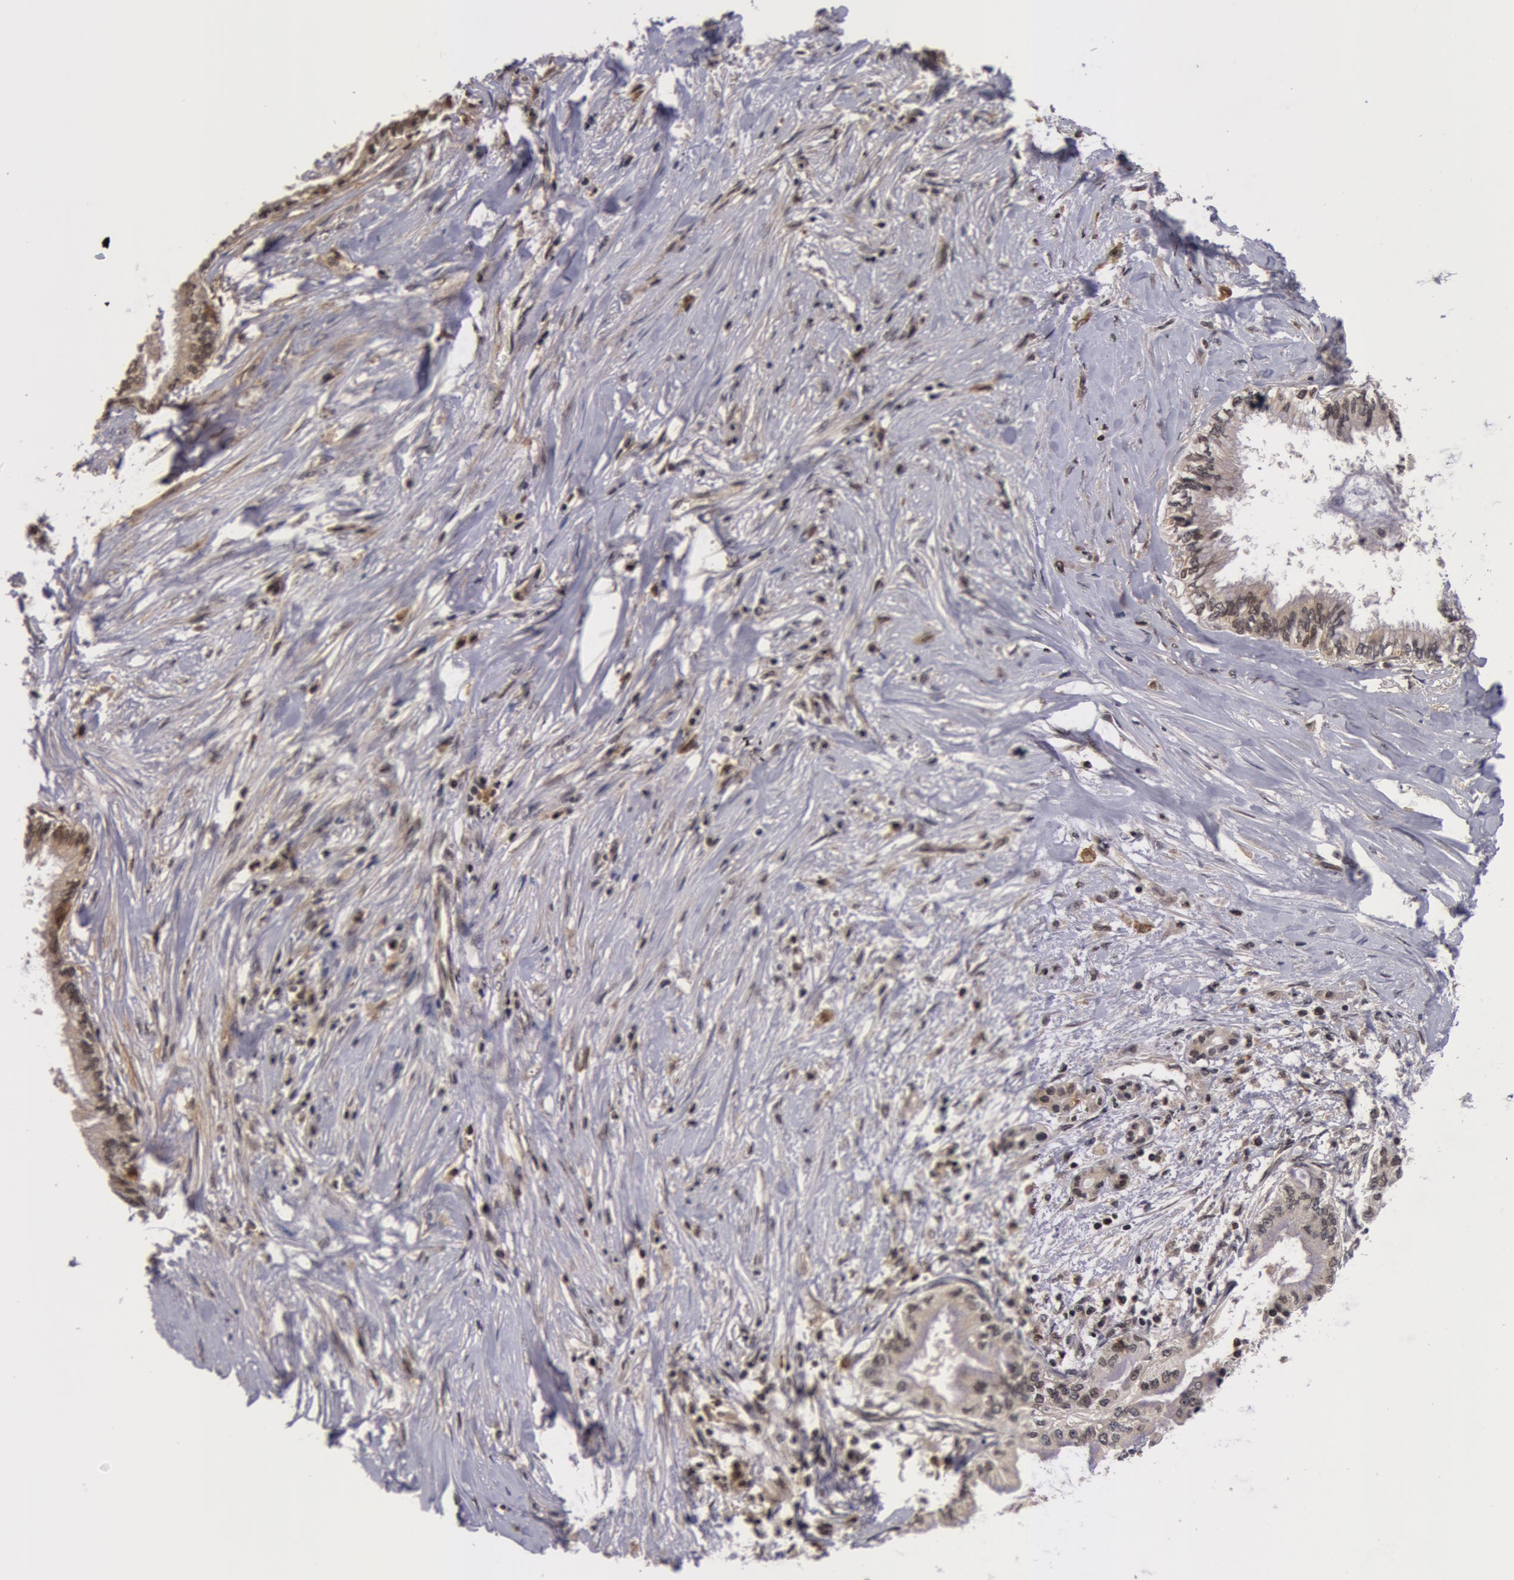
{"staining": {"intensity": "weak", "quantity": "<25%", "location": "nuclear"}, "tissue": "pancreatic cancer", "cell_type": "Tumor cells", "image_type": "cancer", "snomed": [{"axis": "morphology", "description": "Adenocarcinoma, NOS"}, {"axis": "topography", "description": "Pancreas"}], "caption": "Adenocarcinoma (pancreatic) was stained to show a protein in brown. There is no significant expression in tumor cells. Nuclei are stained in blue.", "gene": "ZNF350", "patient": {"sex": "female", "age": 64}}